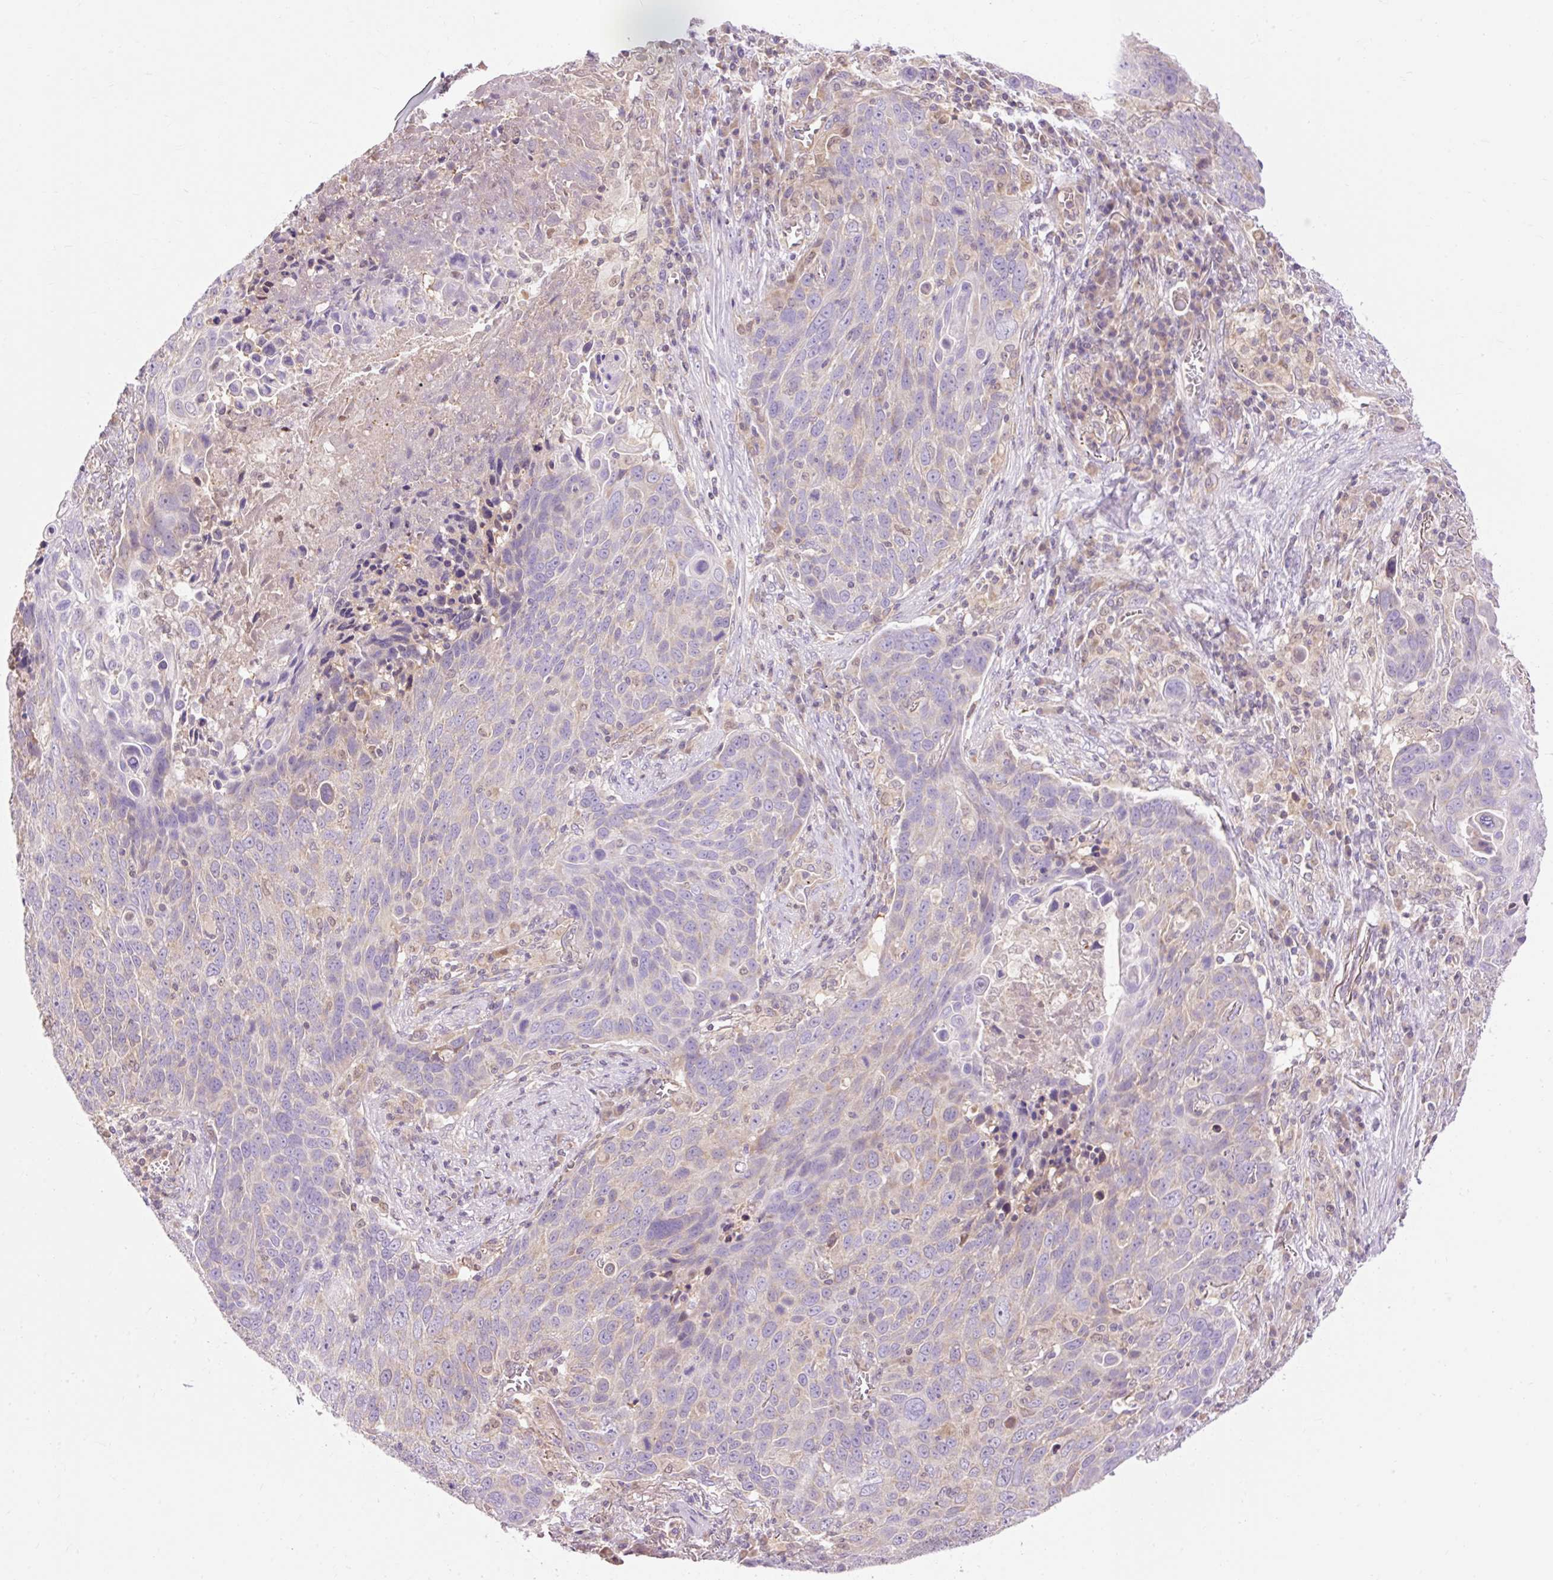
{"staining": {"intensity": "negative", "quantity": "none", "location": "none"}, "tissue": "lung cancer", "cell_type": "Tumor cells", "image_type": "cancer", "snomed": [{"axis": "morphology", "description": "Squamous cell carcinoma, NOS"}, {"axis": "topography", "description": "Lung"}], "caption": "Micrograph shows no protein staining in tumor cells of squamous cell carcinoma (lung) tissue.", "gene": "IMMT", "patient": {"sex": "male", "age": 78}}